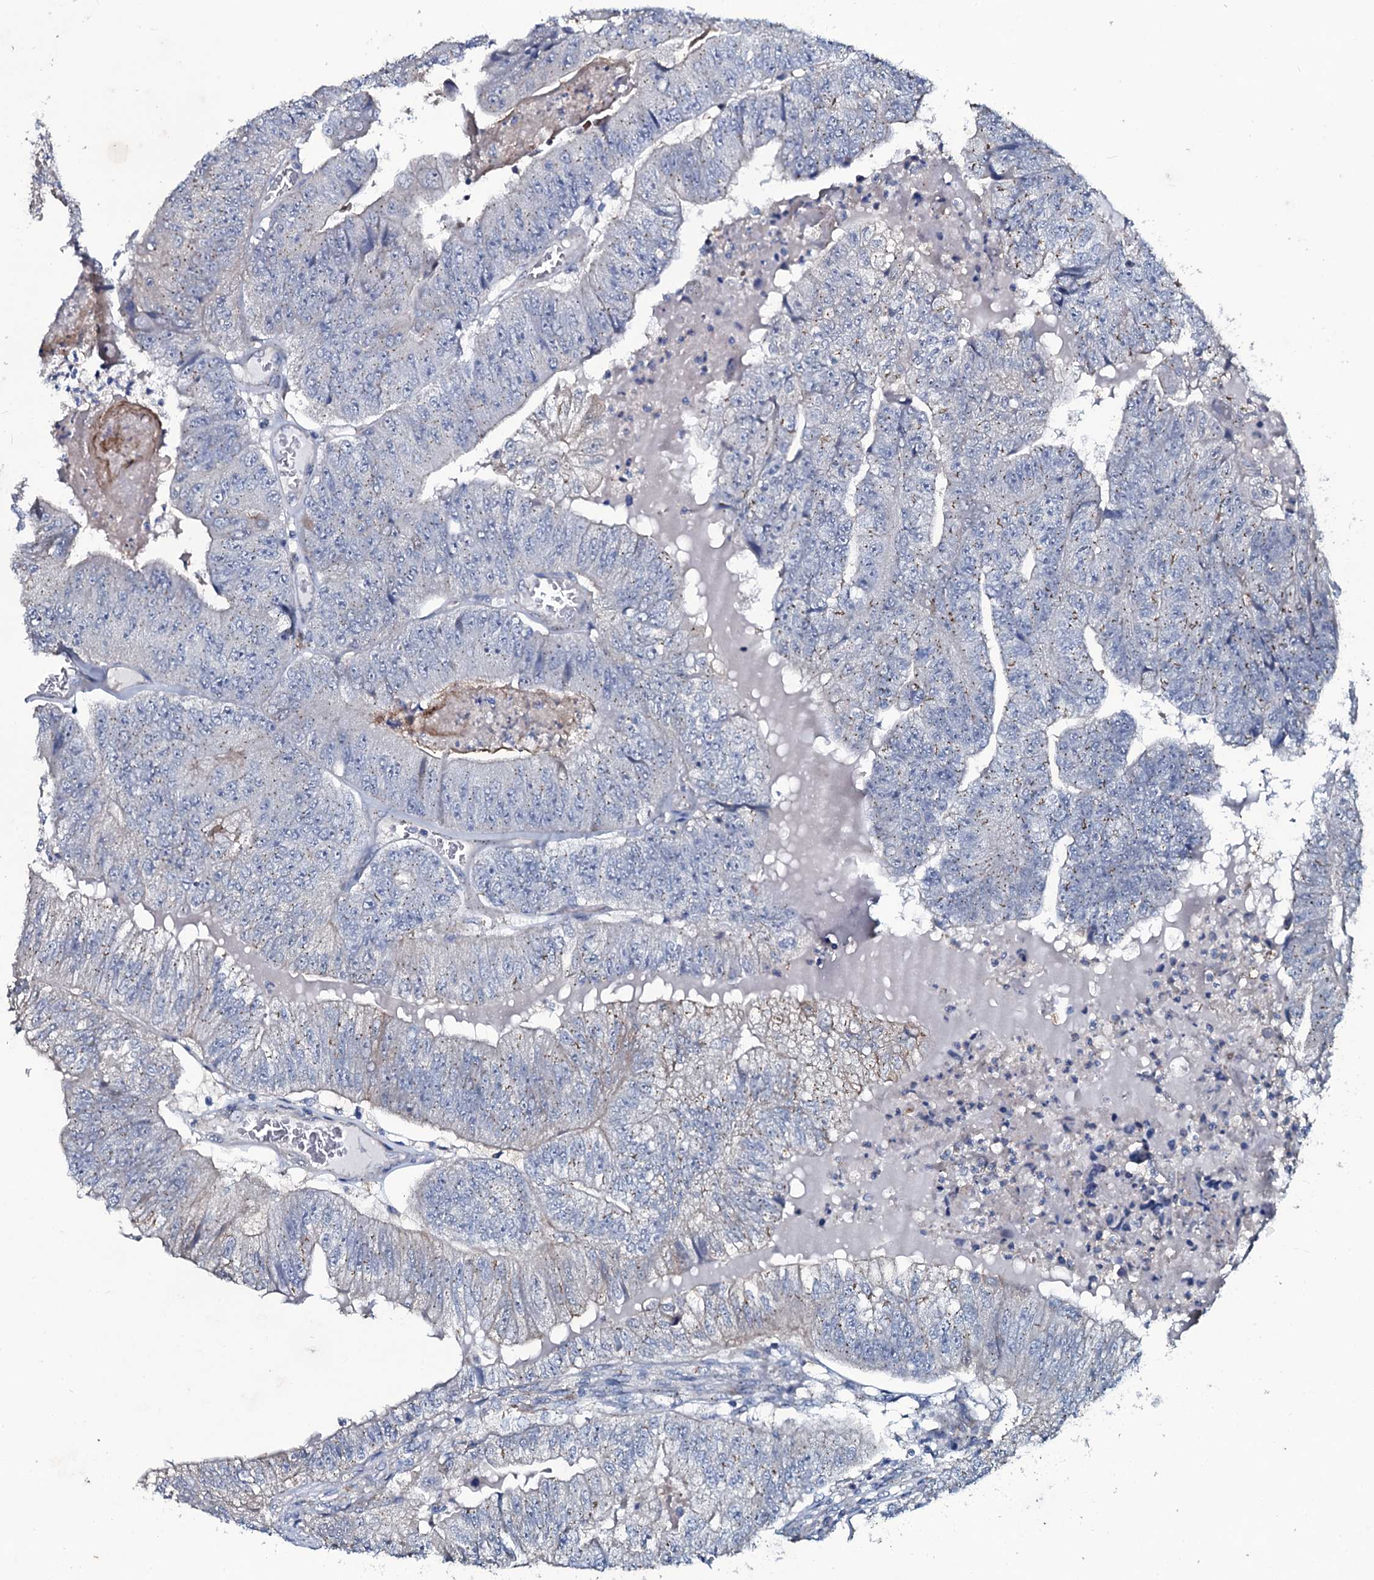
{"staining": {"intensity": "negative", "quantity": "none", "location": "none"}, "tissue": "colorectal cancer", "cell_type": "Tumor cells", "image_type": "cancer", "snomed": [{"axis": "morphology", "description": "Adenocarcinoma, NOS"}, {"axis": "topography", "description": "Colon"}], "caption": "Tumor cells show no significant protein positivity in colorectal cancer (adenocarcinoma).", "gene": "USPL1", "patient": {"sex": "female", "age": 67}}